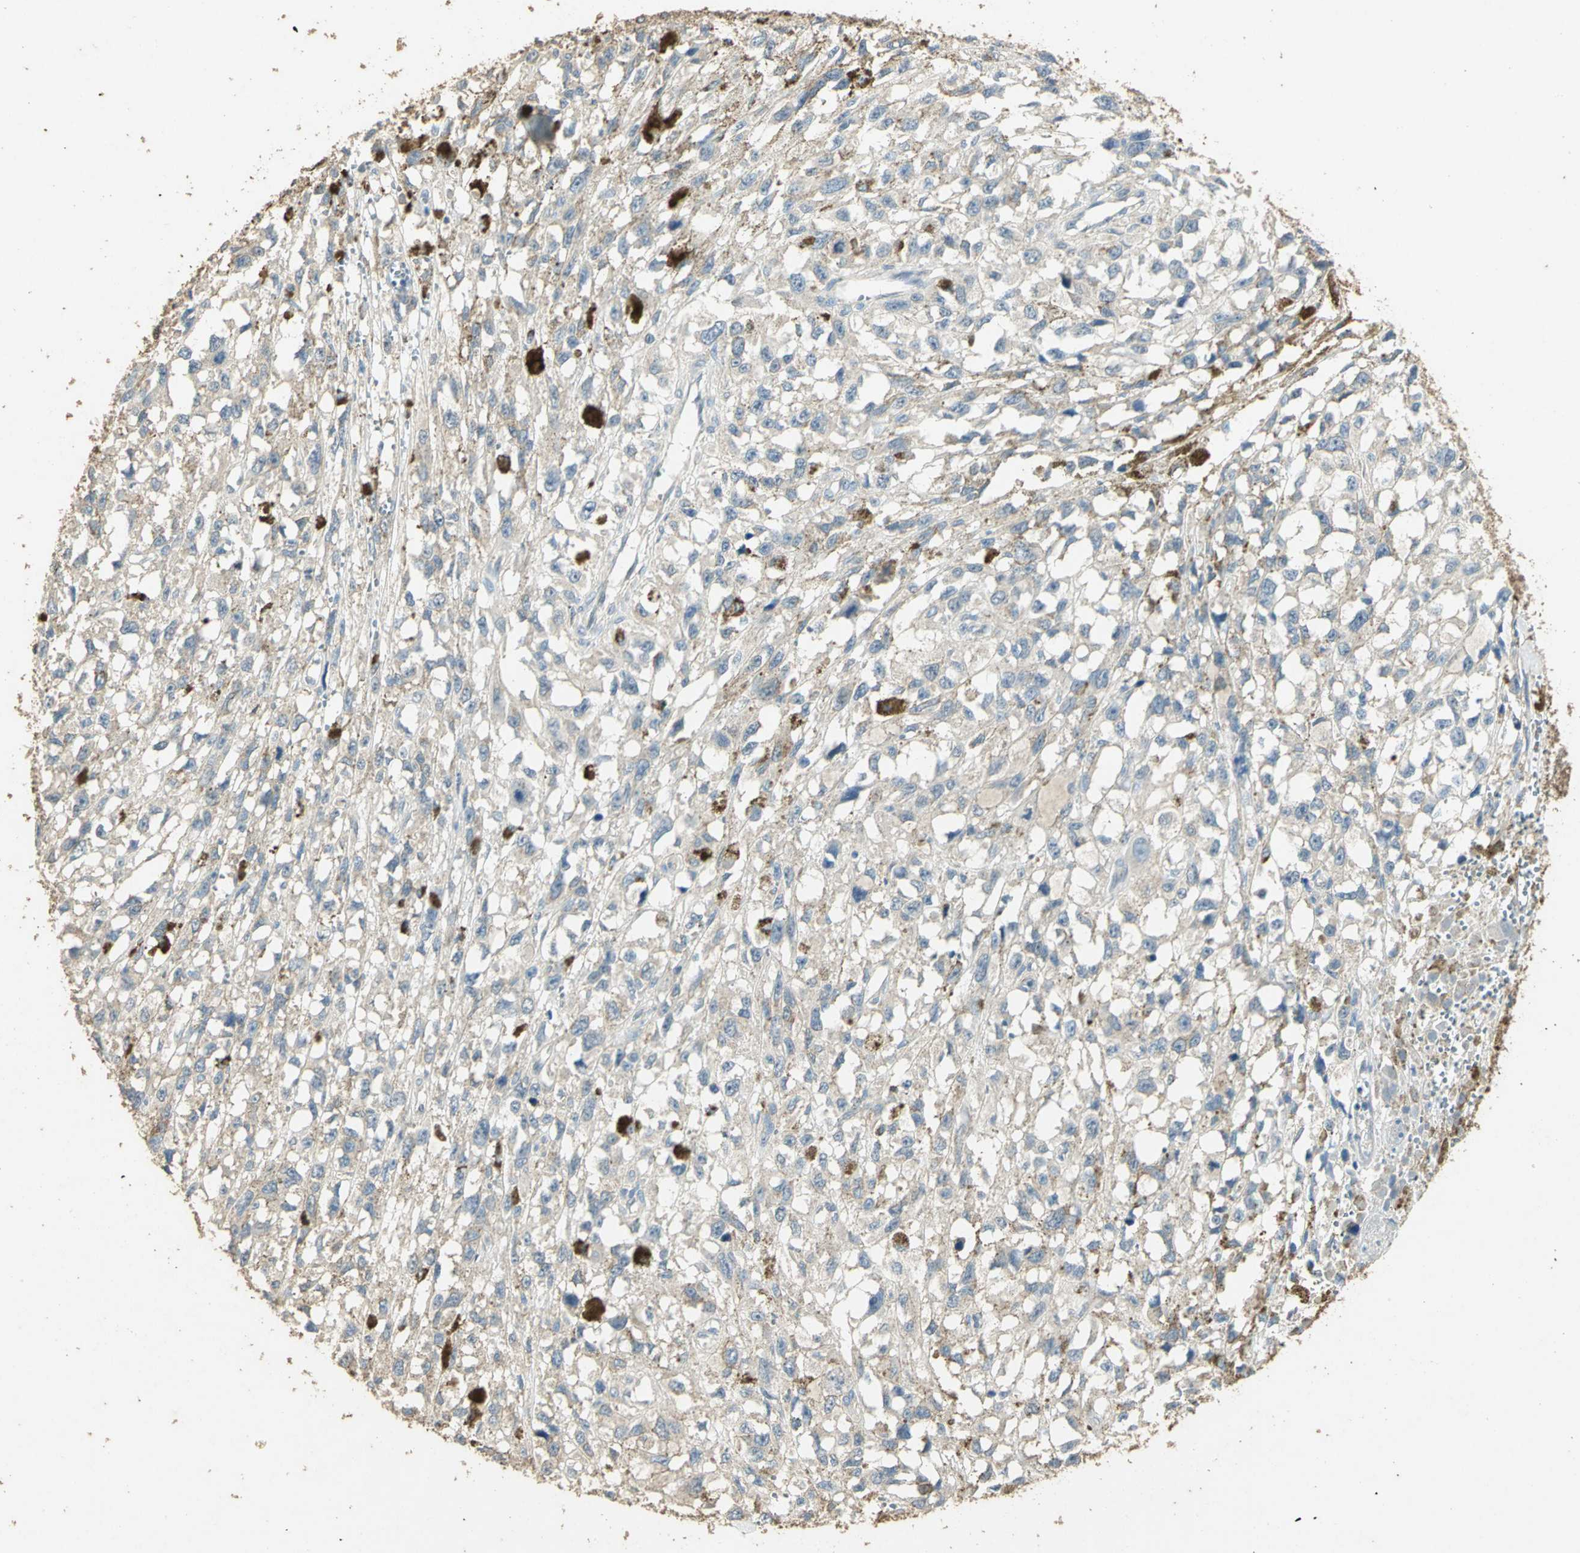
{"staining": {"intensity": "weak", "quantity": "25%-75%", "location": "cytoplasmic/membranous"}, "tissue": "melanoma", "cell_type": "Tumor cells", "image_type": "cancer", "snomed": [{"axis": "morphology", "description": "Malignant melanoma, Metastatic site"}, {"axis": "topography", "description": "Lymph node"}], "caption": "Immunohistochemistry (IHC) image of neoplastic tissue: human malignant melanoma (metastatic site) stained using IHC reveals low levels of weak protein expression localized specifically in the cytoplasmic/membranous of tumor cells, appearing as a cytoplasmic/membranous brown color.", "gene": "ASB9", "patient": {"sex": "male", "age": 59}}